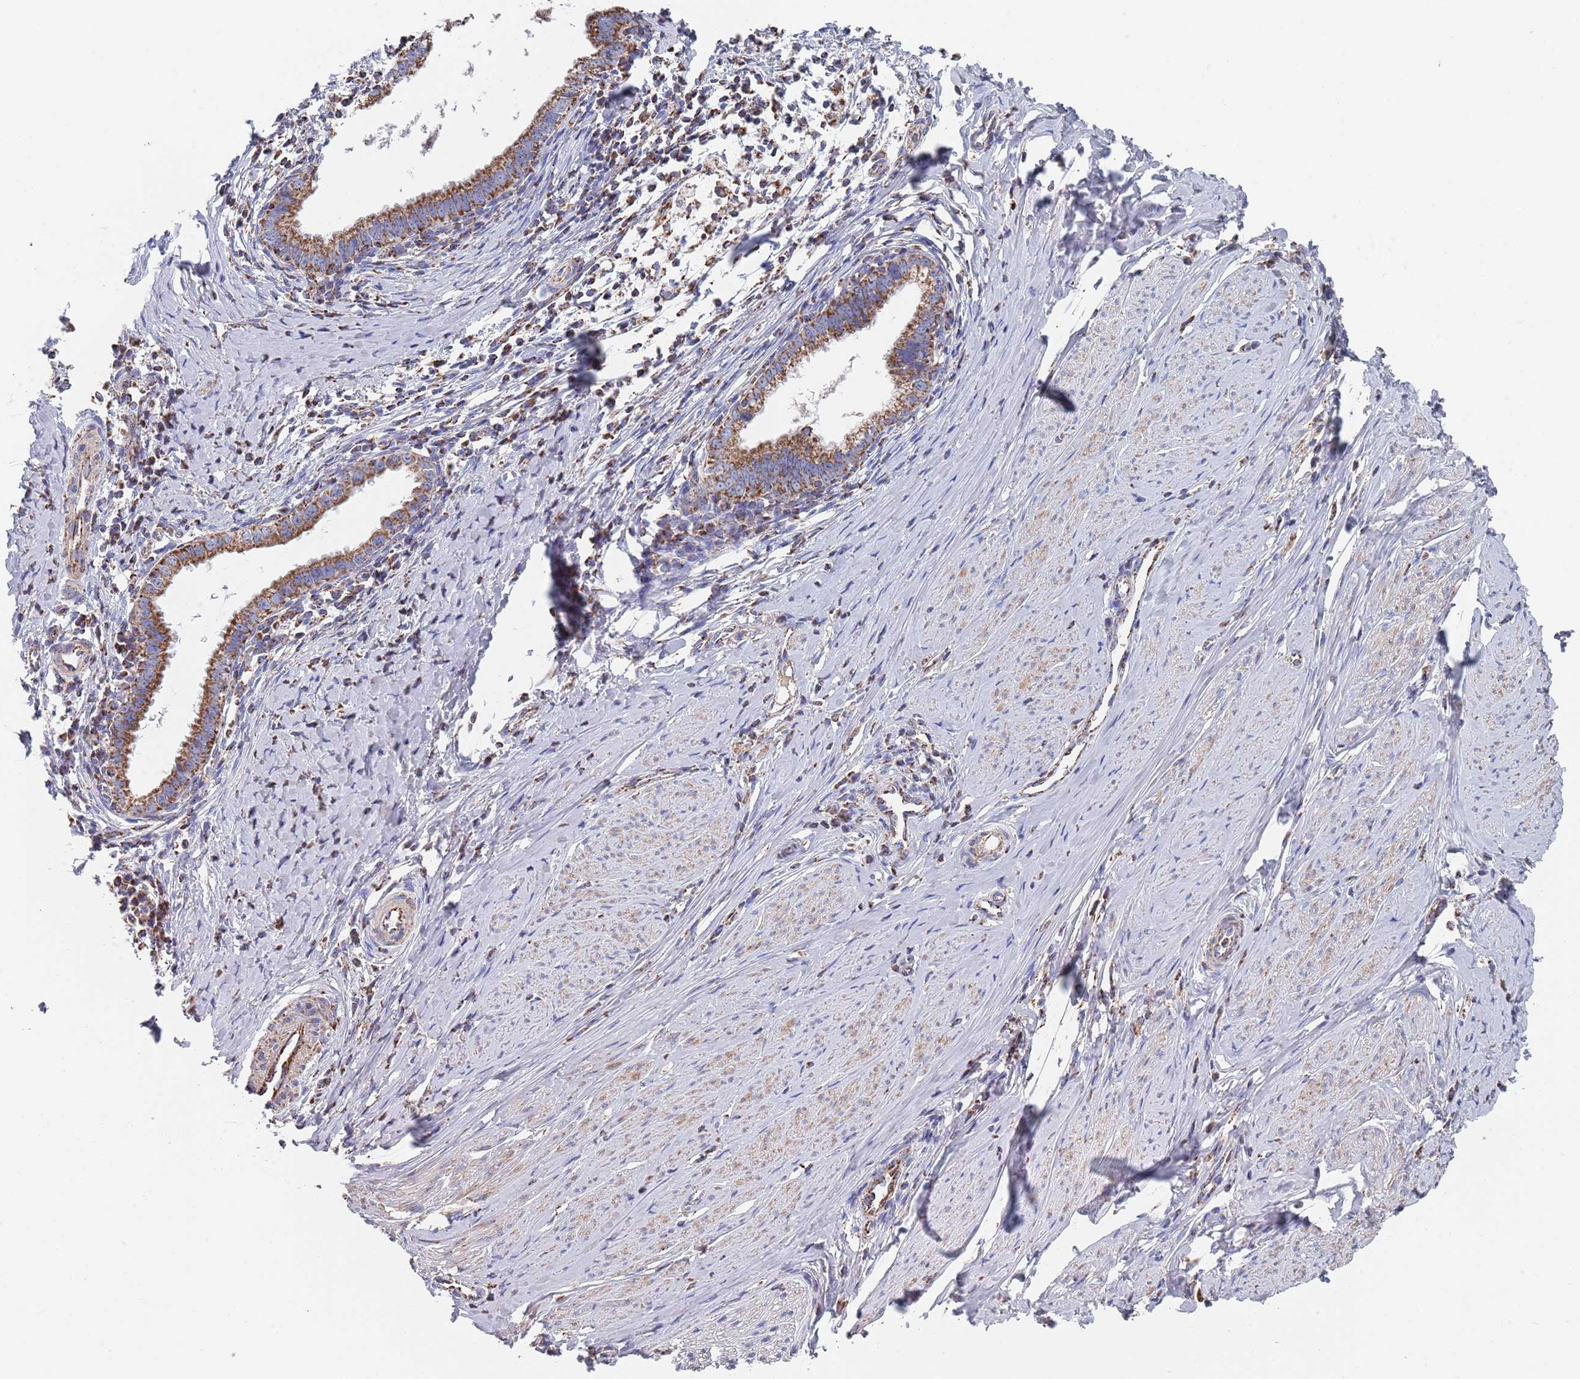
{"staining": {"intensity": "strong", "quantity": ">75%", "location": "cytoplasmic/membranous"}, "tissue": "cervical cancer", "cell_type": "Tumor cells", "image_type": "cancer", "snomed": [{"axis": "morphology", "description": "Adenocarcinoma, NOS"}, {"axis": "topography", "description": "Cervix"}], "caption": "An immunohistochemistry (IHC) micrograph of neoplastic tissue is shown. Protein staining in brown shows strong cytoplasmic/membranous positivity in cervical cancer within tumor cells.", "gene": "PGP", "patient": {"sex": "female", "age": 36}}